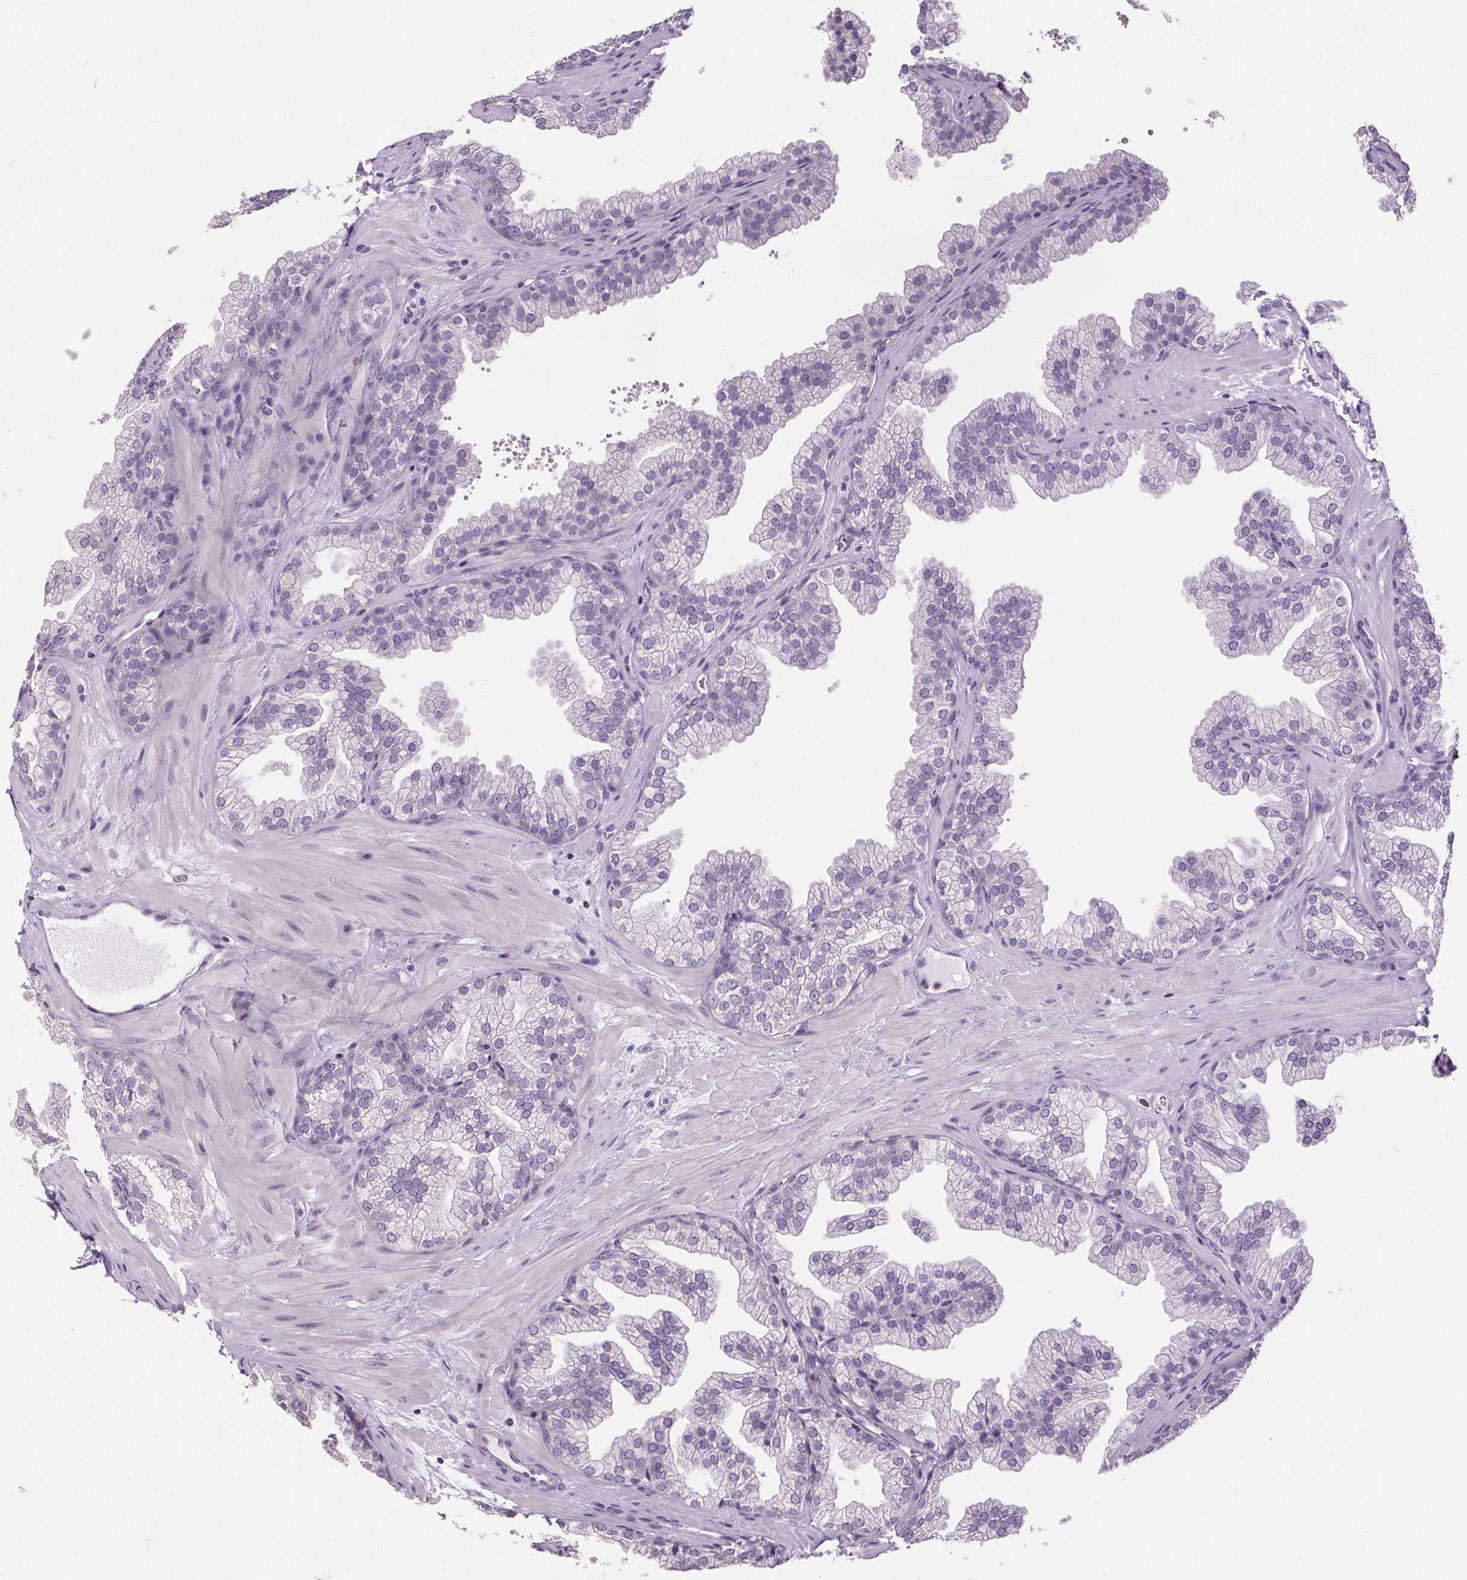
{"staining": {"intensity": "negative", "quantity": "none", "location": "none"}, "tissue": "prostate", "cell_type": "Glandular cells", "image_type": "normal", "snomed": [{"axis": "morphology", "description": "Normal tissue, NOS"}, {"axis": "topography", "description": "Prostate"}], "caption": "Immunohistochemistry (IHC) micrograph of normal prostate: prostate stained with DAB shows no significant protein staining in glandular cells. (IHC, brightfield microscopy, high magnification).", "gene": "TMEM240", "patient": {"sex": "male", "age": 37}}